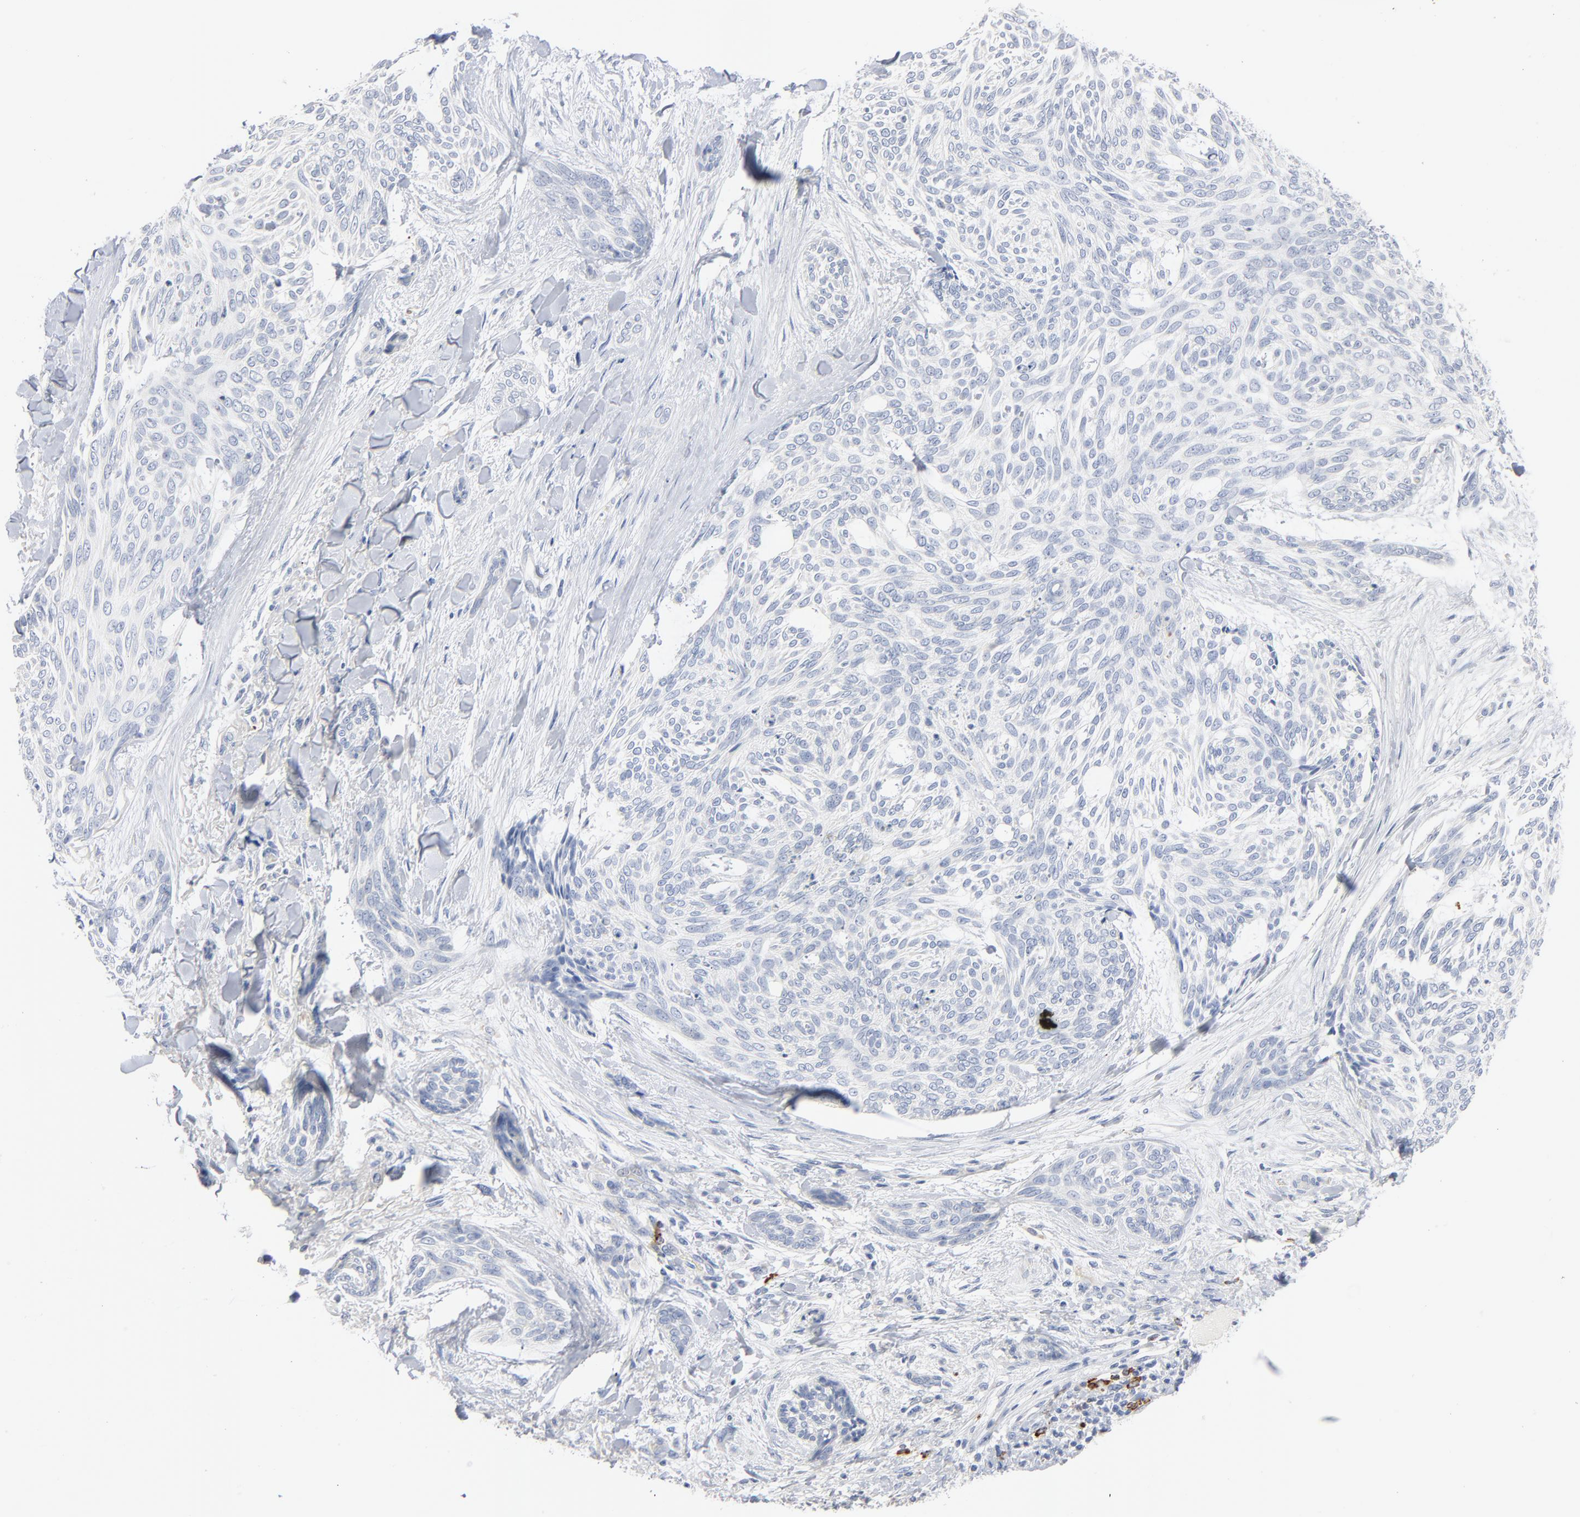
{"staining": {"intensity": "negative", "quantity": "none", "location": "none"}, "tissue": "skin cancer", "cell_type": "Tumor cells", "image_type": "cancer", "snomed": [{"axis": "morphology", "description": "Normal tissue, NOS"}, {"axis": "morphology", "description": "Basal cell carcinoma"}, {"axis": "topography", "description": "Skin"}], "caption": "The immunohistochemistry histopathology image has no significant staining in tumor cells of skin cancer tissue.", "gene": "GZMB", "patient": {"sex": "female", "age": 71}}